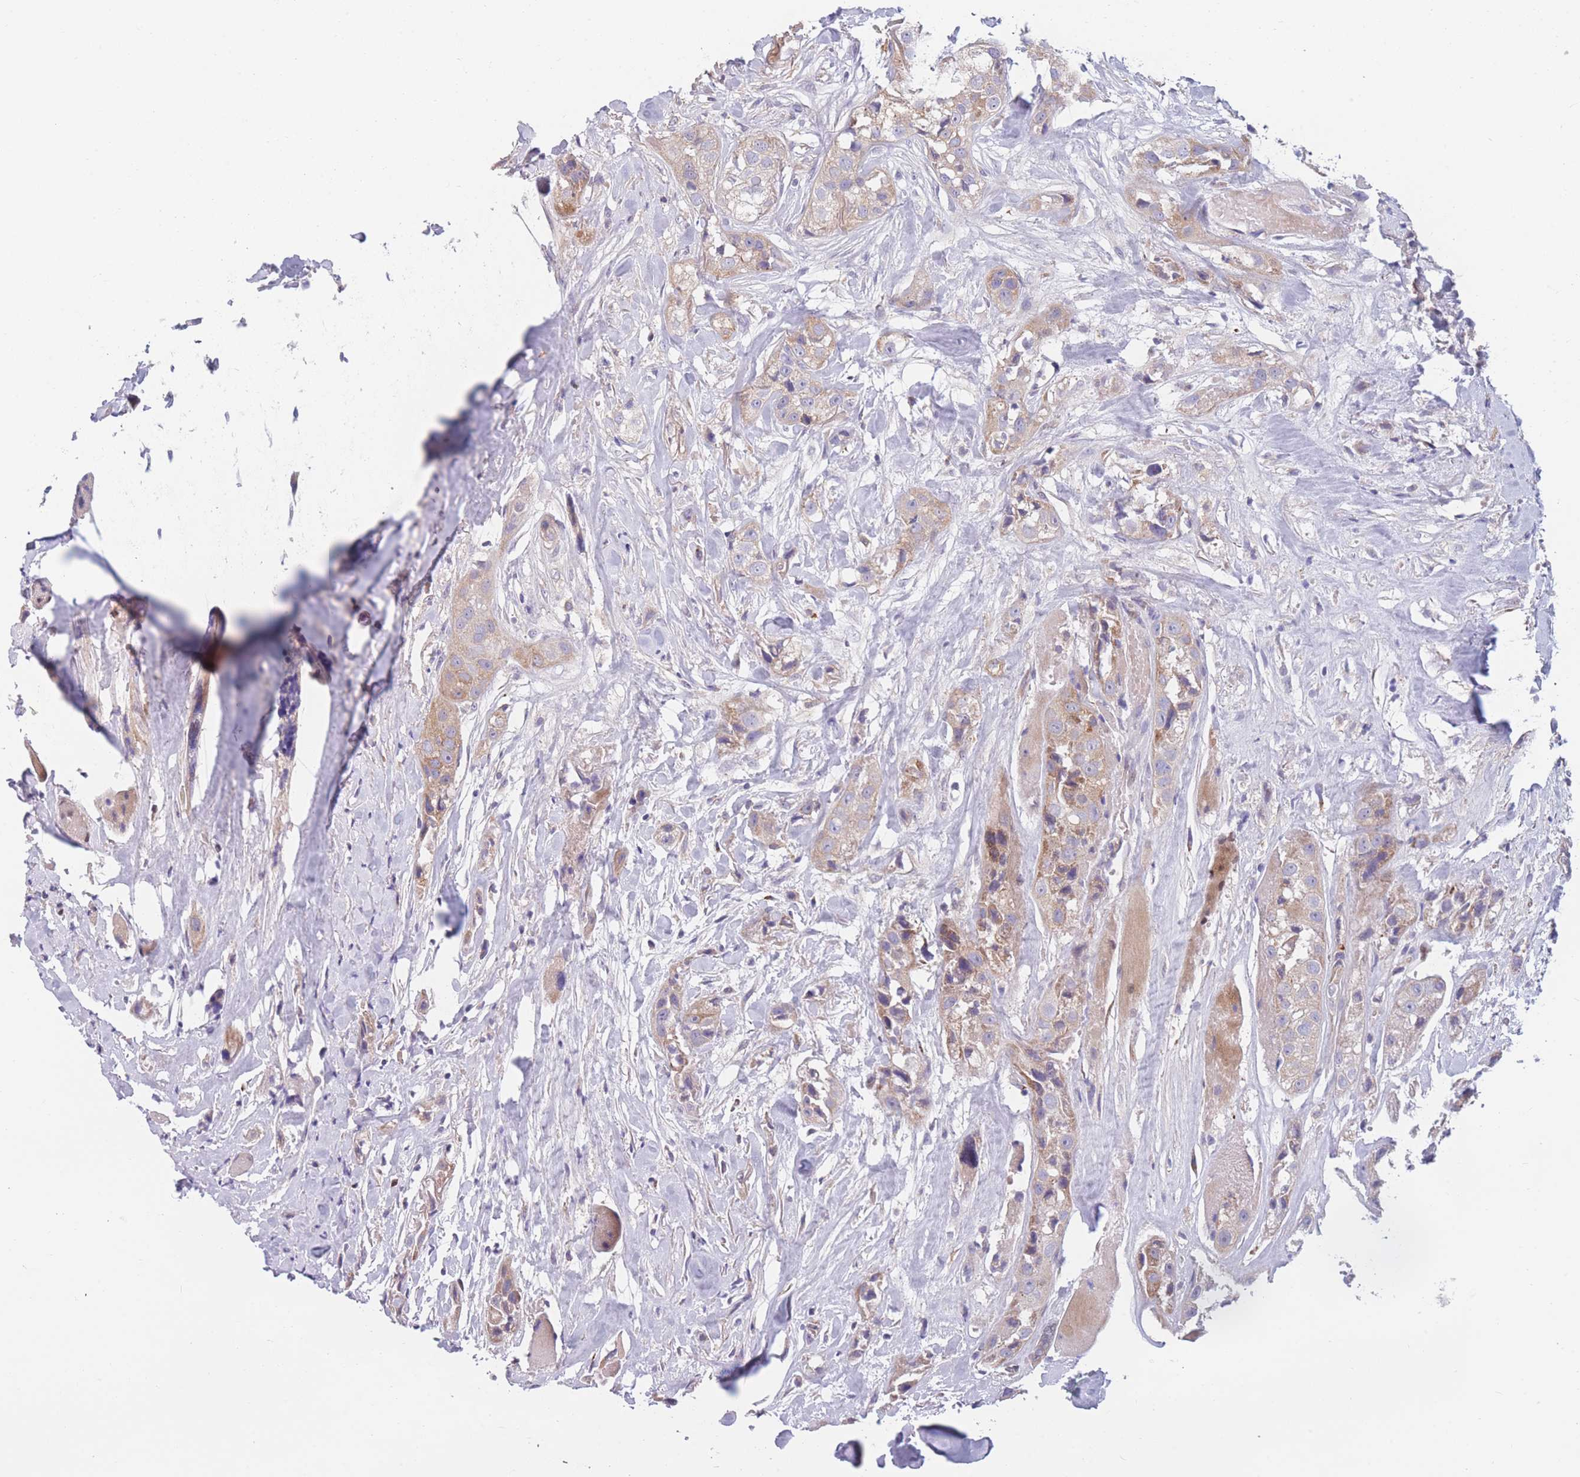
{"staining": {"intensity": "moderate", "quantity": ">75%", "location": "cytoplasmic/membranous"}, "tissue": "head and neck cancer", "cell_type": "Tumor cells", "image_type": "cancer", "snomed": [{"axis": "morphology", "description": "Normal tissue, NOS"}, {"axis": "morphology", "description": "Squamous cell carcinoma, NOS"}, {"axis": "topography", "description": "Skeletal muscle"}, {"axis": "topography", "description": "Head-Neck"}], "caption": "Protein staining demonstrates moderate cytoplasmic/membranous positivity in approximately >75% of tumor cells in squamous cell carcinoma (head and neck). Using DAB (brown) and hematoxylin (blue) stains, captured at high magnification using brightfield microscopy.", "gene": "PDE4A", "patient": {"sex": "male", "age": 51}}